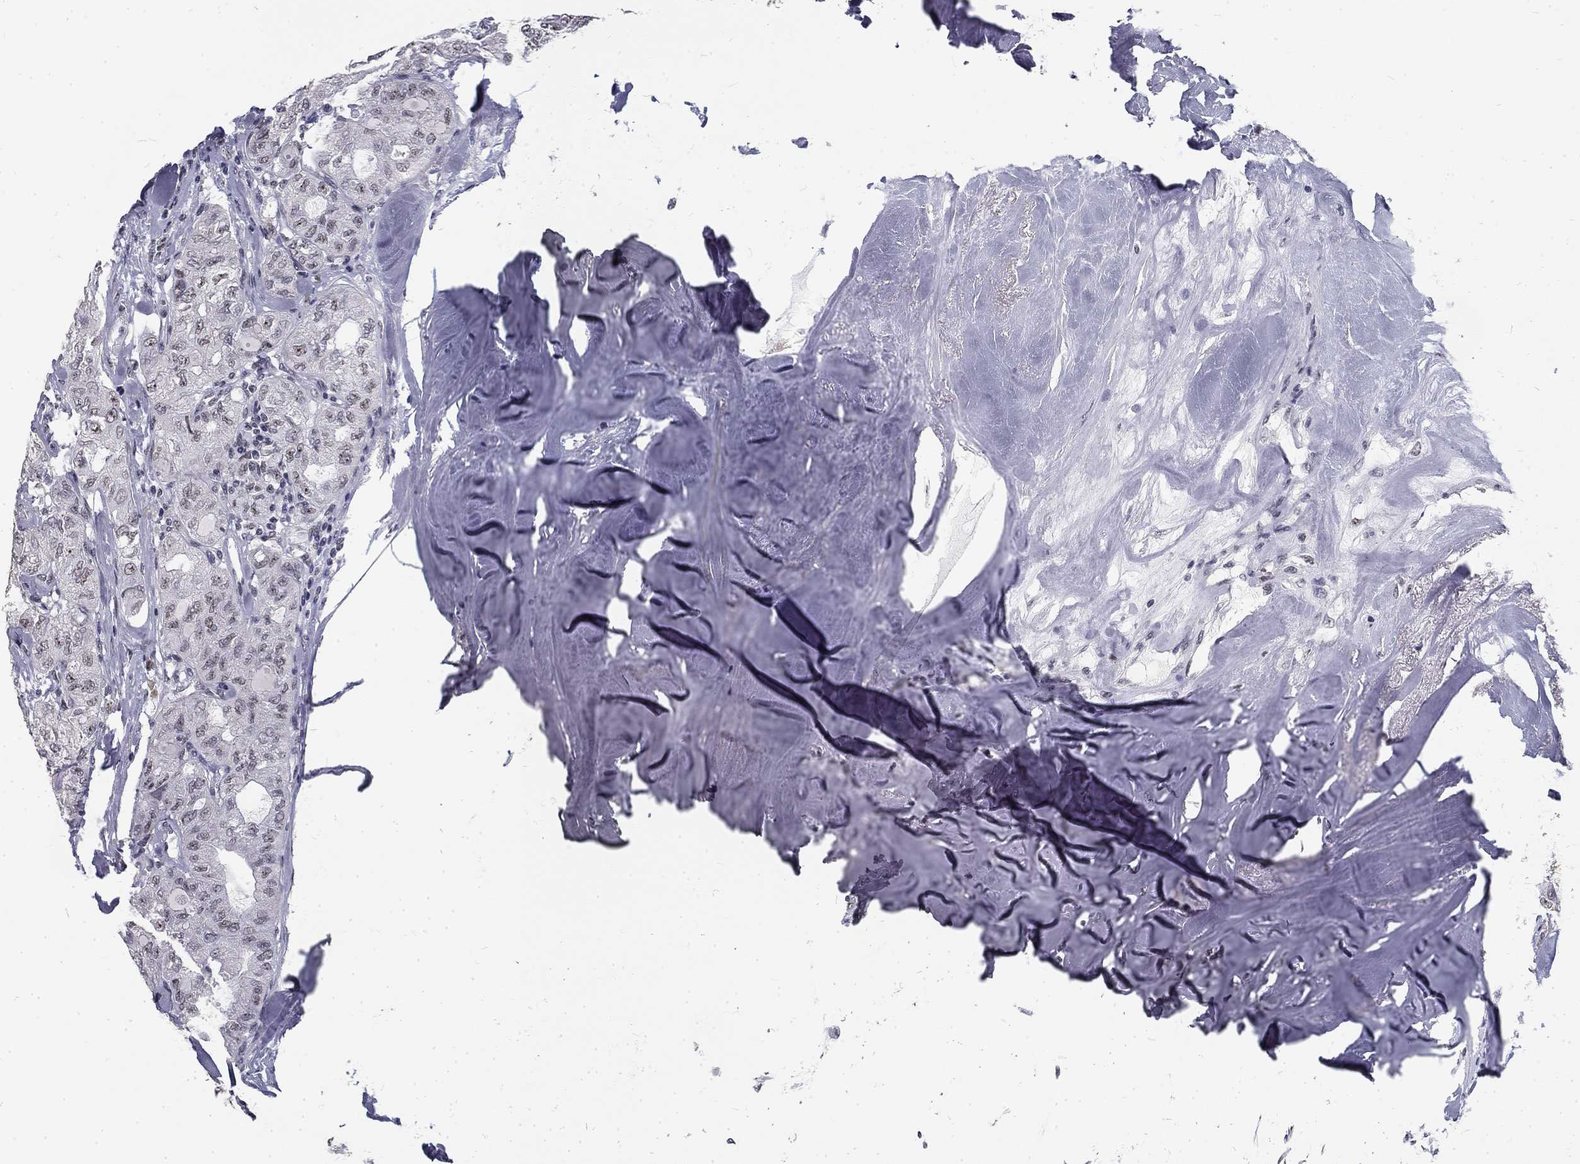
{"staining": {"intensity": "negative", "quantity": "none", "location": "none"}, "tissue": "thyroid cancer", "cell_type": "Tumor cells", "image_type": "cancer", "snomed": [{"axis": "morphology", "description": "Follicular adenoma carcinoma, NOS"}, {"axis": "topography", "description": "Thyroid gland"}], "caption": "Immunohistochemical staining of thyroid cancer demonstrates no significant expression in tumor cells. (DAB (3,3'-diaminobenzidine) immunohistochemistry (IHC), high magnification).", "gene": "SNORC", "patient": {"sex": "male", "age": 75}}